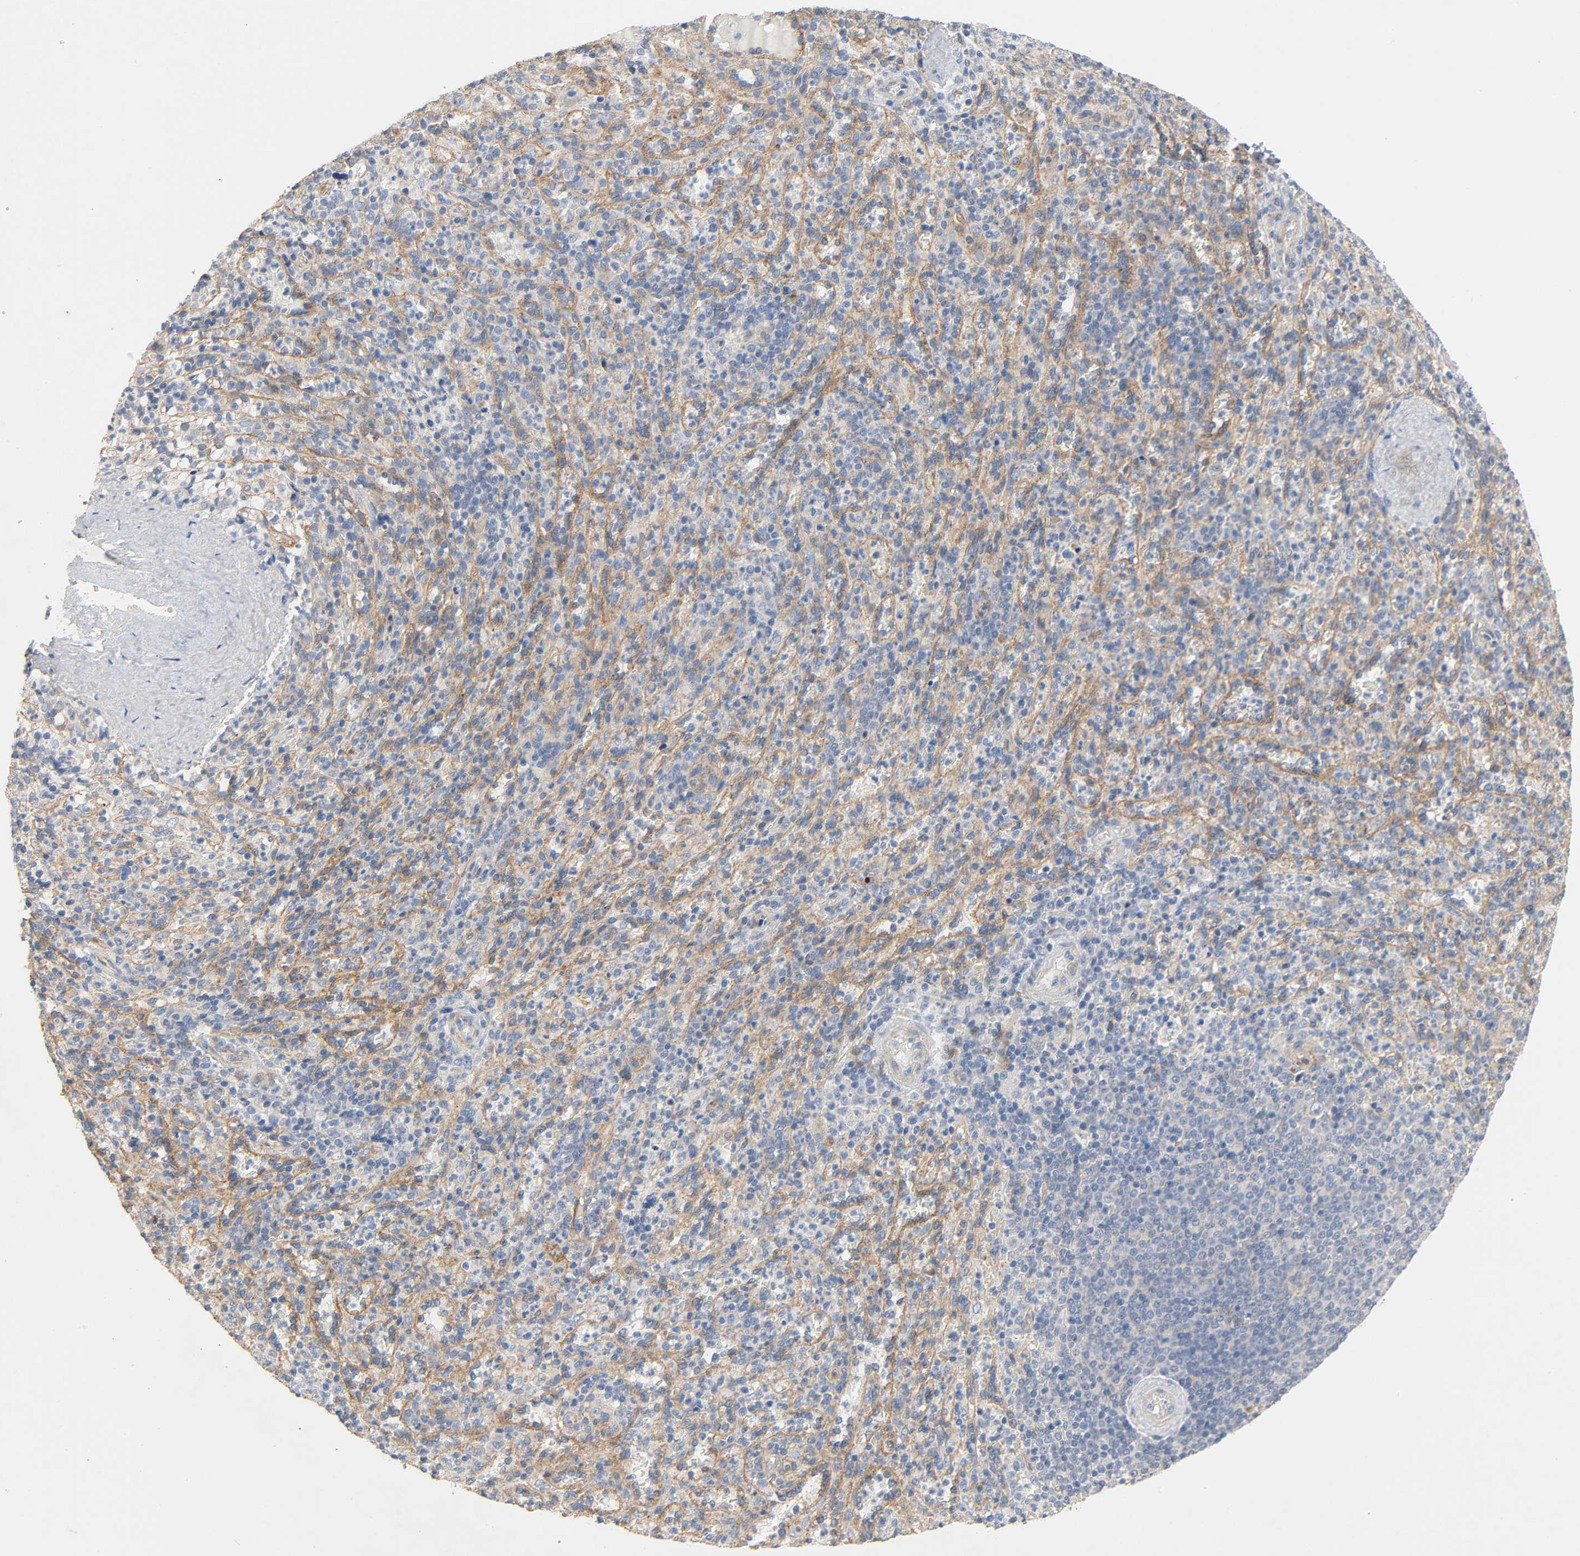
{"staining": {"intensity": "weak", "quantity": "25%-75%", "location": "cytoplasmic/membranous"}, "tissue": "spleen", "cell_type": "Cells in red pulp", "image_type": "normal", "snomed": [{"axis": "morphology", "description": "Normal tissue, NOS"}, {"axis": "topography", "description": "Spleen"}], "caption": "Immunohistochemistry (IHC) image of unremarkable spleen: human spleen stained using immunohistochemistry (IHC) demonstrates low levels of weak protein expression localized specifically in the cytoplasmic/membranous of cells in red pulp, appearing as a cytoplasmic/membranous brown color.", "gene": "ARPC1A", "patient": {"sex": "male", "age": 36}}